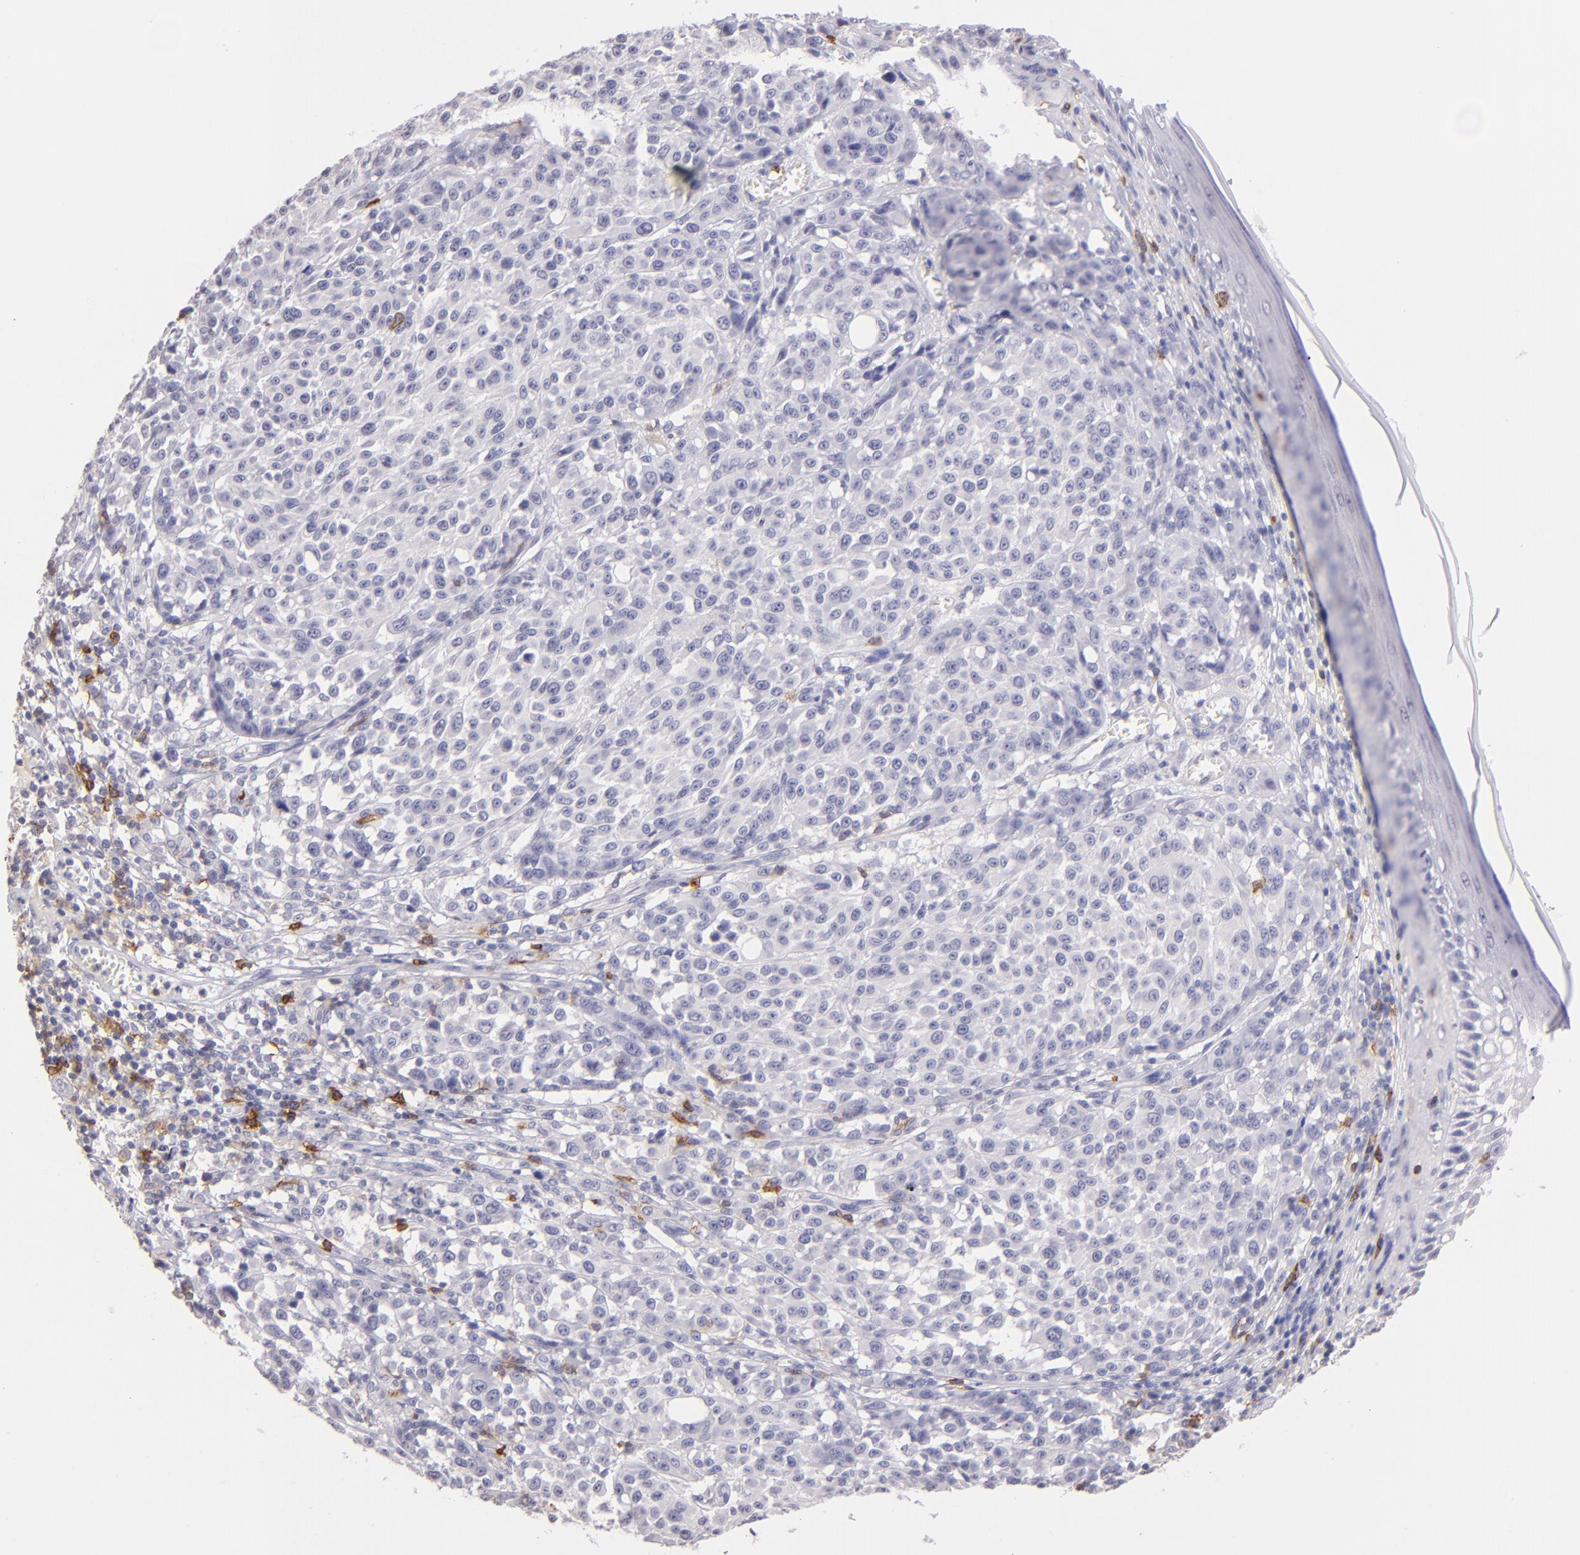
{"staining": {"intensity": "negative", "quantity": "none", "location": "none"}, "tissue": "melanoma", "cell_type": "Tumor cells", "image_type": "cancer", "snomed": [{"axis": "morphology", "description": "Malignant melanoma, NOS"}, {"axis": "topography", "description": "Skin"}], "caption": "Immunohistochemistry image of malignant melanoma stained for a protein (brown), which demonstrates no positivity in tumor cells.", "gene": "IL2RA", "patient": {"sex": "female", "age": 49}}